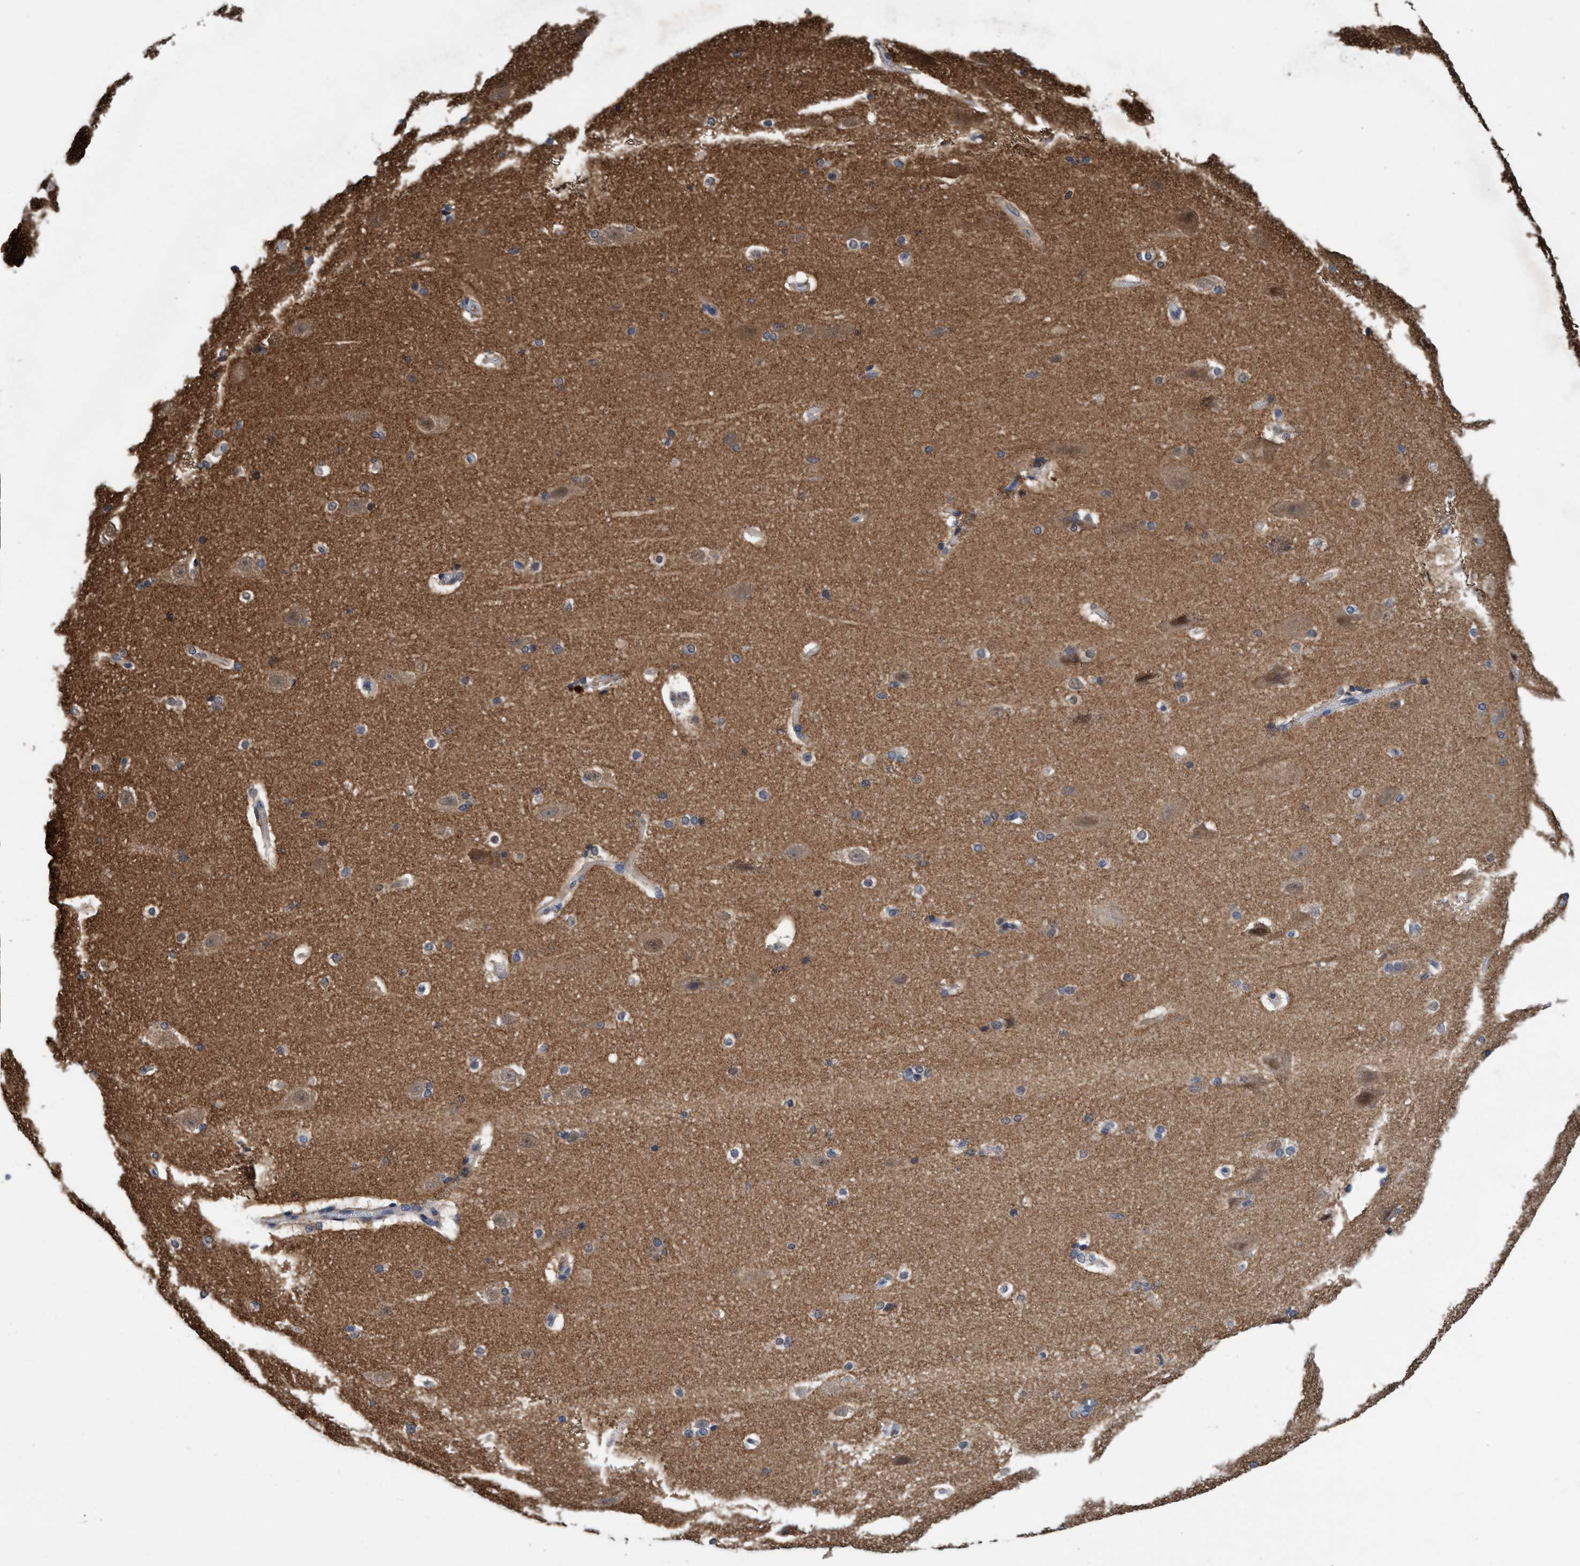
{"staining": {"intensity": "negative", "quantity": "none", "location": "none"}, "tissue": "cerebral cortex", "cell_type": "Endothelial cells", "image_type": "normal", "snomed": [{"axis": "morphology", "description": "Normal tissue, NOS"}, {"axis": "topography", "description": "Cerebral cortex"}, {"axis": "topography", "description": "Hippocampus"}], "caption": "High magnification brightfield microscopy of benign cerebral cortex stained with DAB (3,3'-diaminobenzidine) (brown) and counterstained with hematoxylin (blue): endothelial cells show no significant positivity. The staining was performed using DAB (3,3'-diaminobenzidine) to visualize the protein expression in brown, while the nuclei were stained in blue with hematoxylin (Magnification: 20x).", "gene": "PSMD12", "patient": {"sex": "female", "age": 19}}